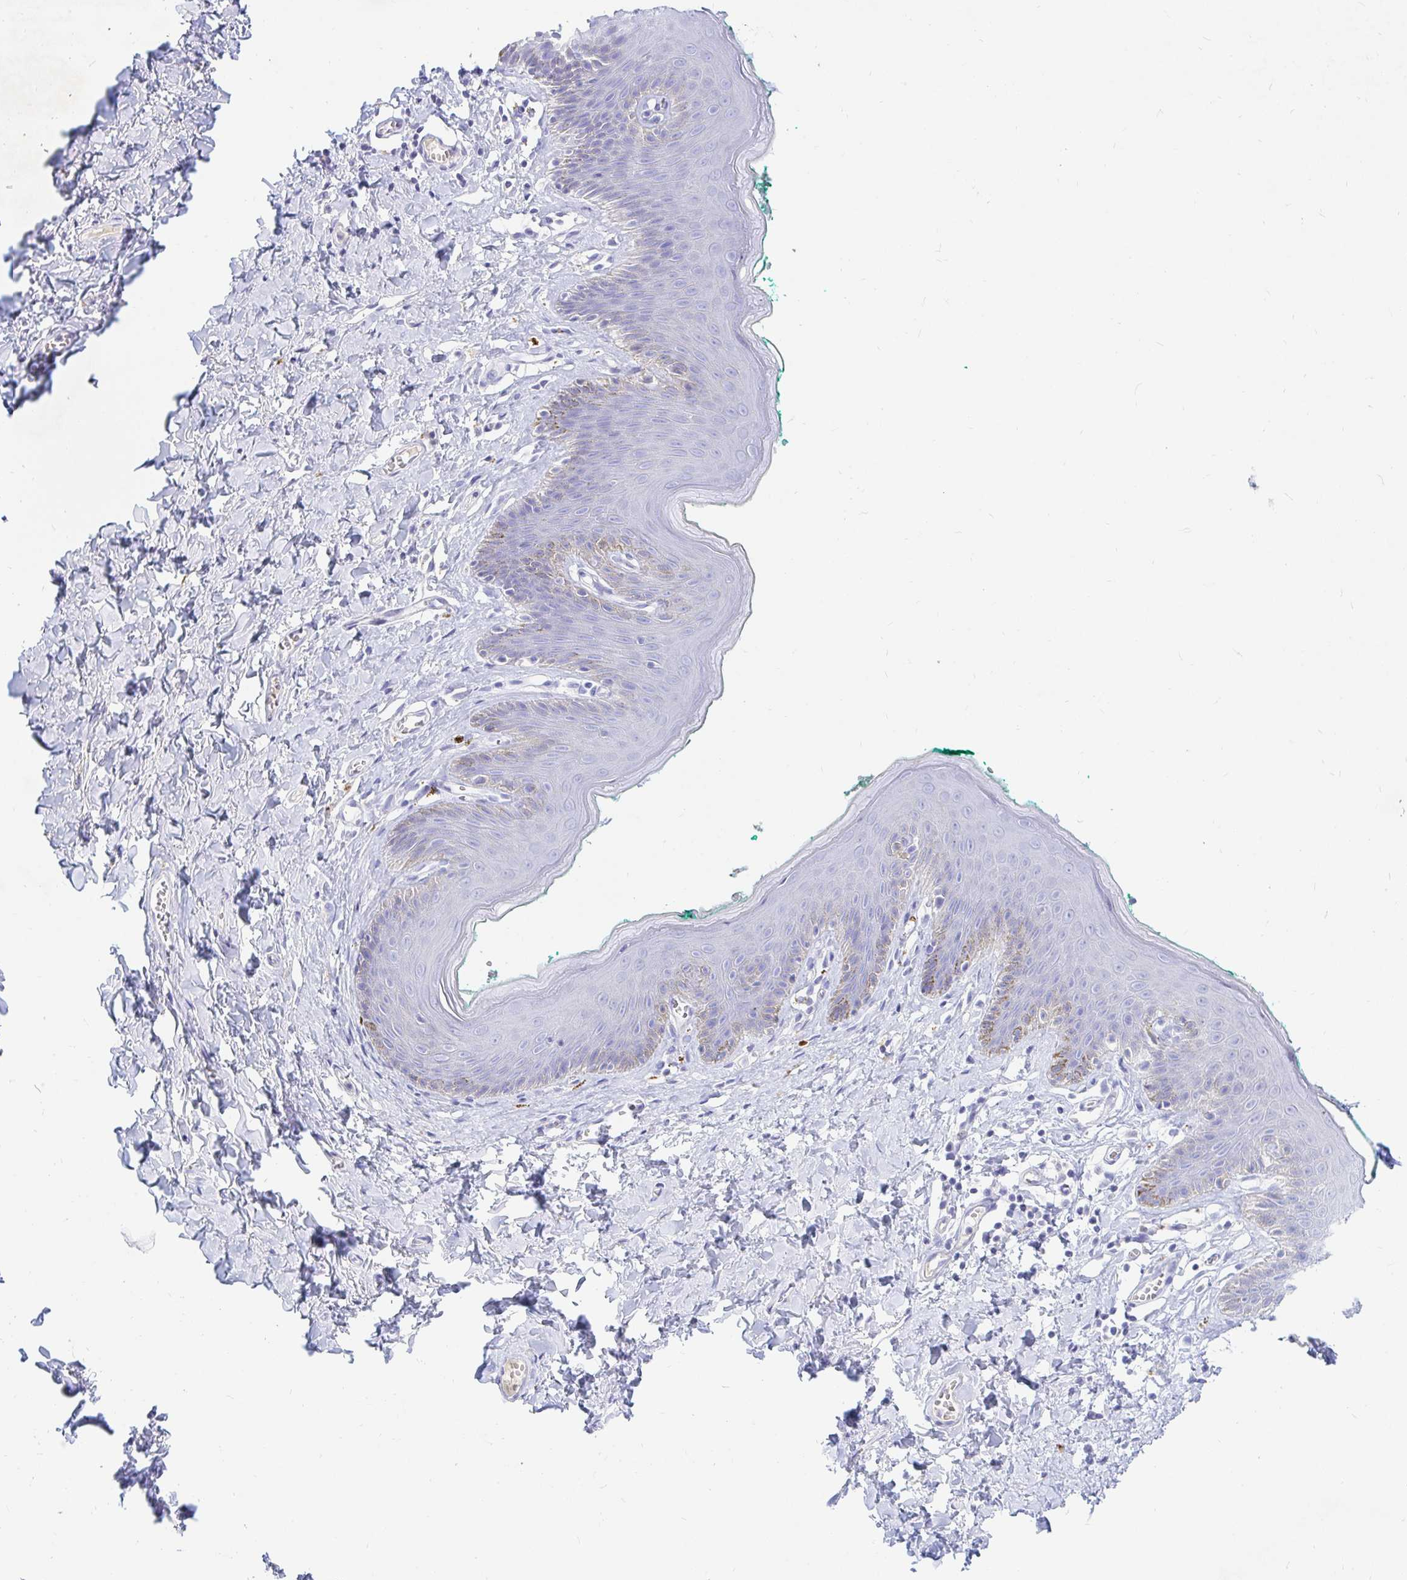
{"staining": {"intensity": "negative", "quantity": "none", "location": "none"}, "tissue": "skin", "cell_type": "Epidermal cells", "image_type": "normal", "snomed": [{"axis": "morphology", "description": "Normal tissue, NOS"}, {"axis": "topography", "description": "Vulva"}, {"axis": "topography", "description": "Peripheral nerve tissue"}], "caption": "This is an IHC image of normal human skin. There is no staining in epidermal cells.", "gene": "NR2E1", "patient": {"sex": "female", "age": 66}}